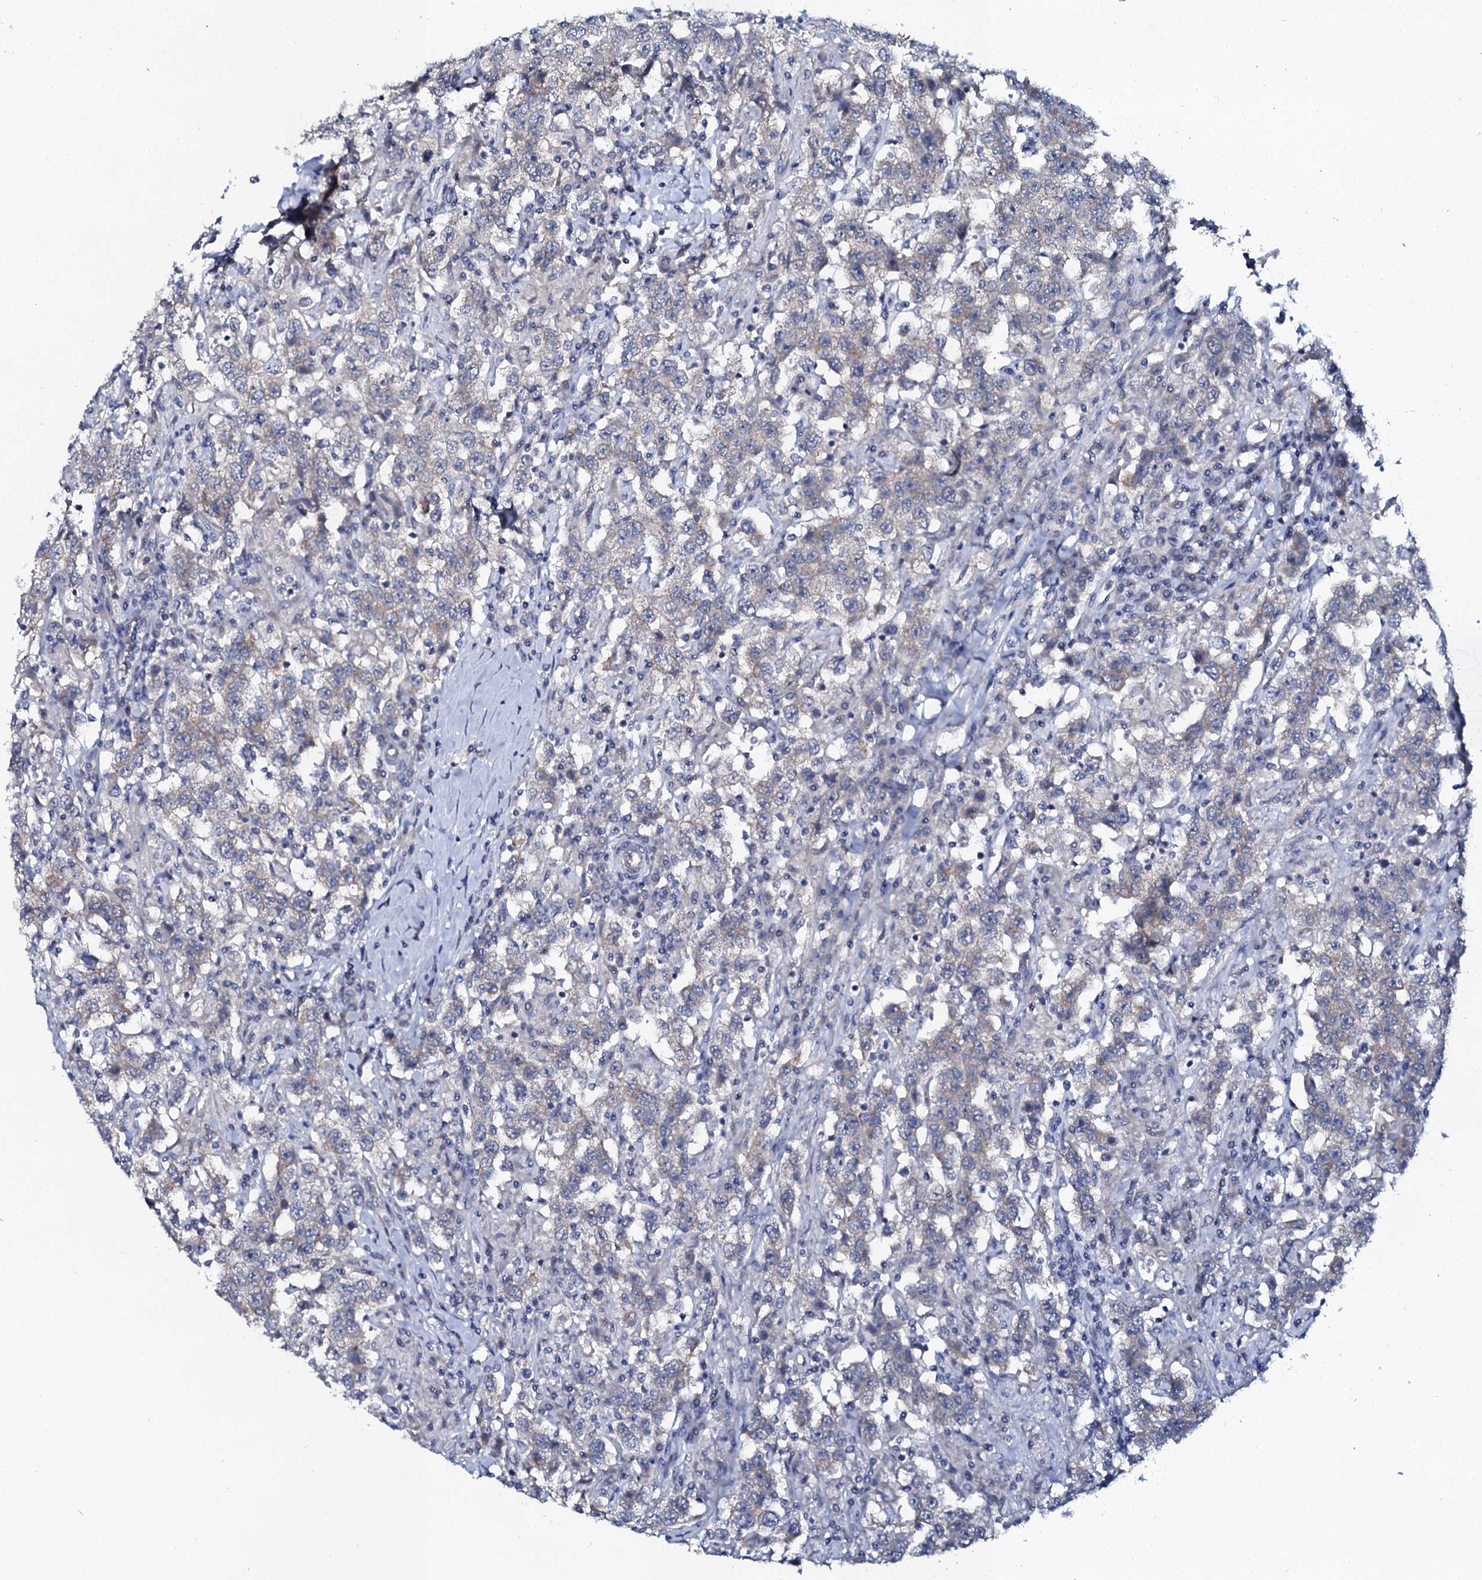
{"staining": {"intensity": "negative", "quantity": "none", "location": "none"}, "tissue": "testis cancer", "cell_type": "Tumor cells", "image_type": "cancer", "snomed": [{"axis": "morphology", "description": "Seminoma, NOS"}, {"axis": "topography", "description": "Testis"}], "caption": "Immunohistochemical staining of human testis seminoma reveals no significant expression in tumor cells.", "gene": "C10orf88", "patient": {"sex": "male", "age": 41}}